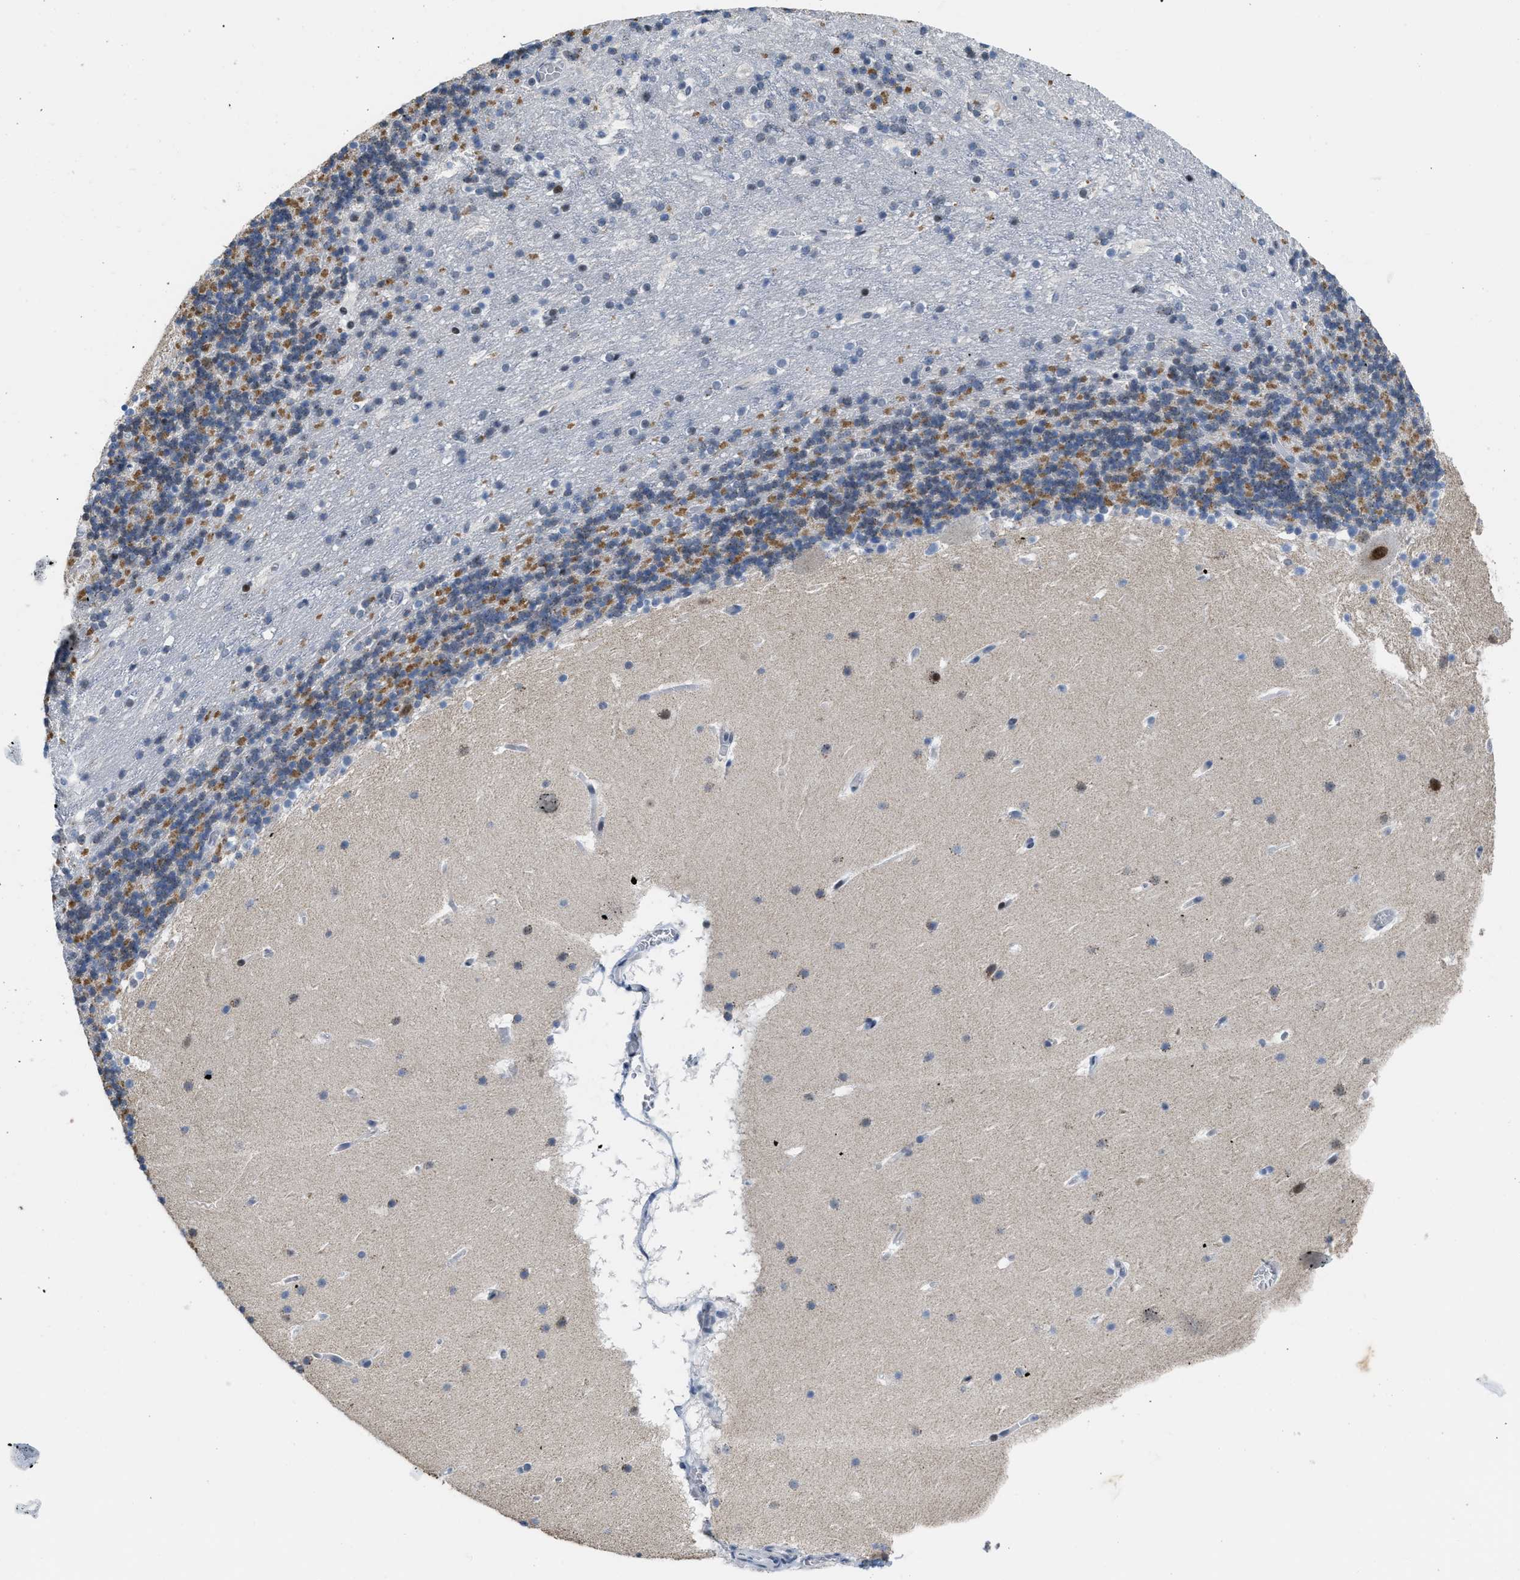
{"staining": {"intensity": "moderate", "quantity": "25%-75%", "location": "cytoplasmic/membranous"}, "tissue": "cerebellum", "cell_type": "Cells in granular layer", "image_type": "normal", "snomed": [{"axis": "morphology", "description": "Normal tissue, NOS"}, {"axis": "topography", "description": "Cerebellum"}], "caption": "Cells in granular layer reveal medium levels of moderate cytoplasmic/membranous expression in approximately 25%-75% of cells in normal cerebellum. The protein of interest is shown in brown color, while the nuclei are stained blue.", "gene": "SETDB1", "patient": {"sex": "male", "age": 45}}